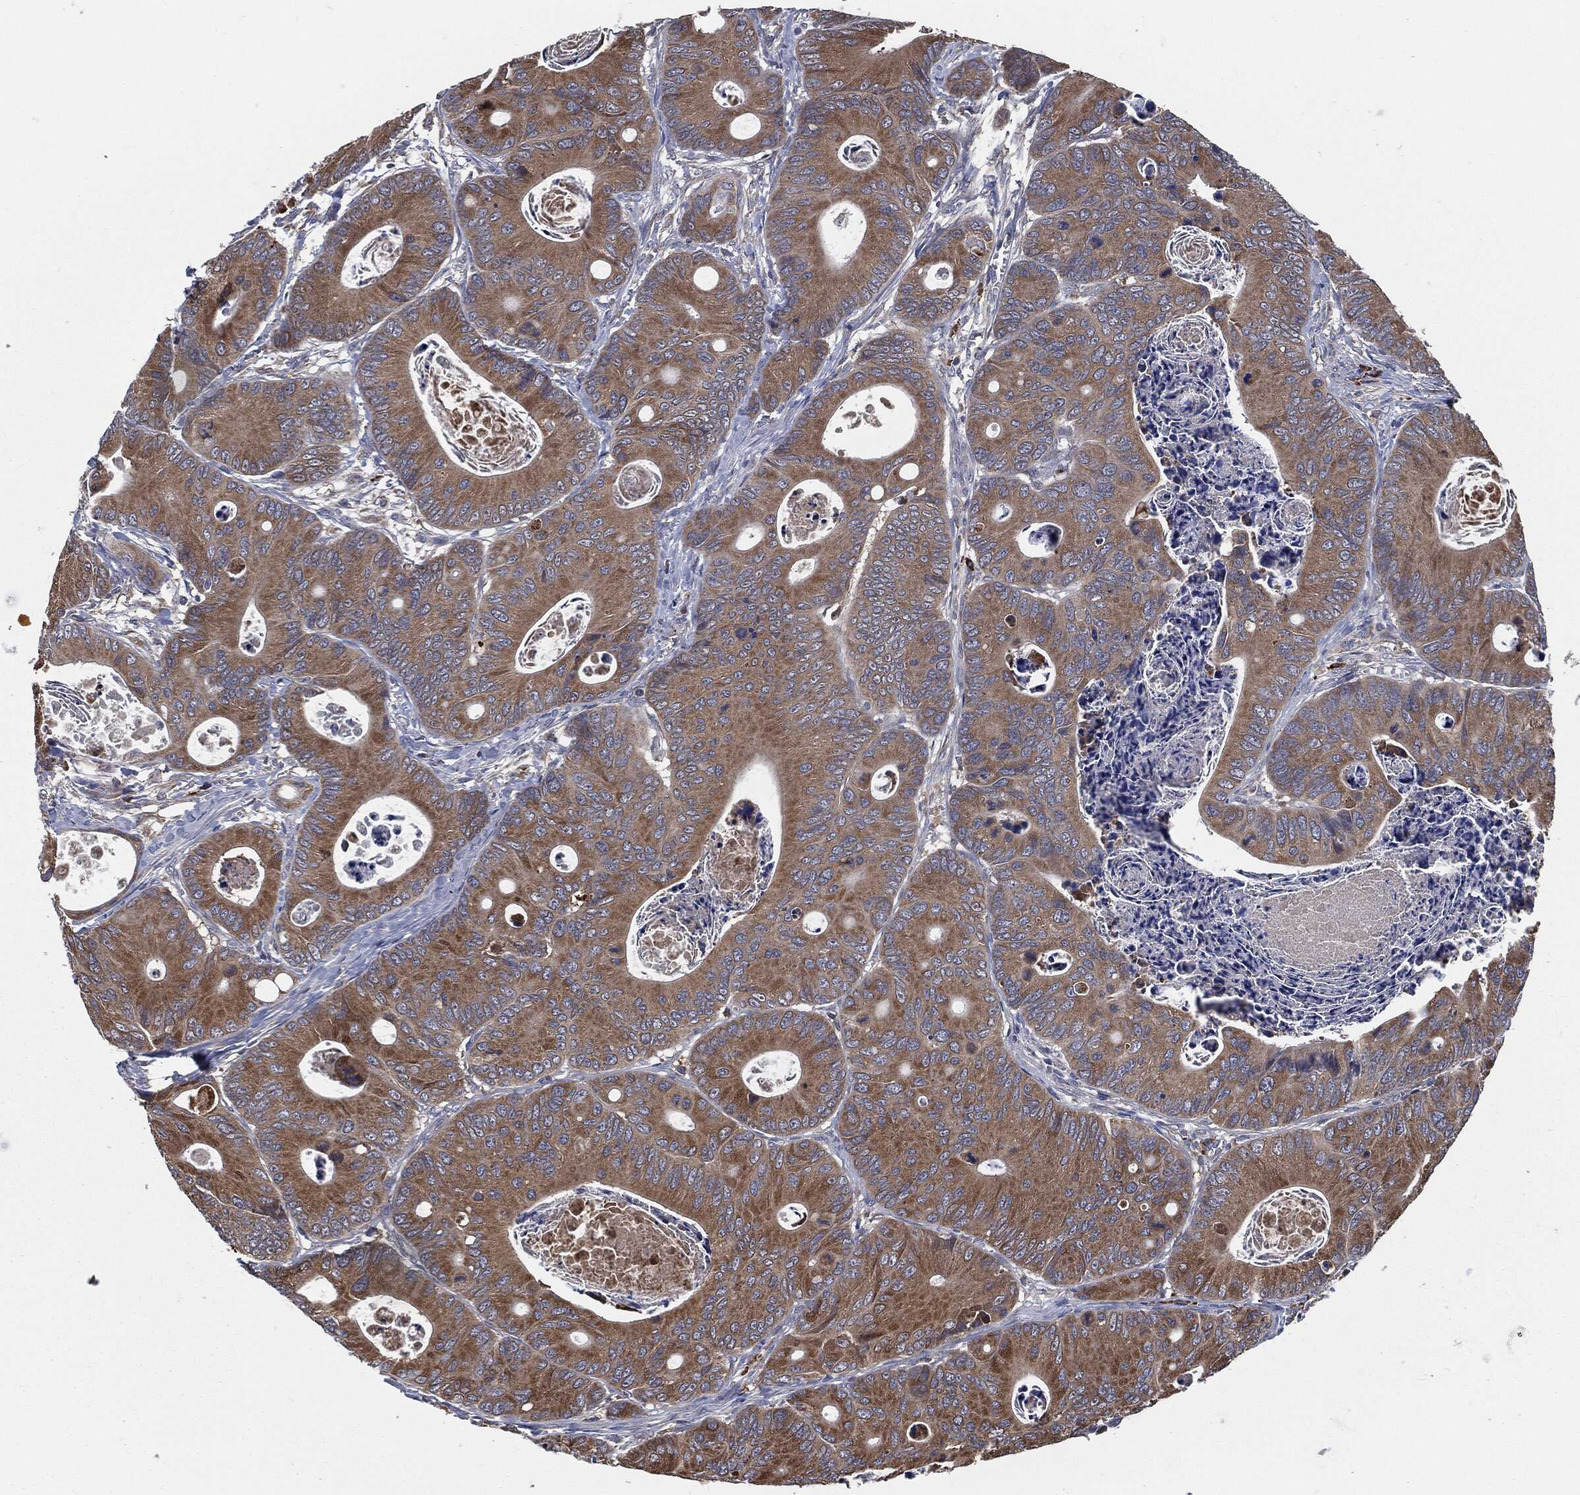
{"staining": {"intensity": "moderate", "quantity": ">75%", "location": "cytoplasmic/membranous"}, "tissue": "colorectal cancer", "cell_type": "Tumor cells", "image_type": "cancer", "snomed": [{"axis": "morphology", "description": "Adenocarcinoma, NOS"}, {"axis": "topography", "description": "Colon"}], "caption": "An immunohistochemistry photomicrograph of neoplastic tissue is shown. Protein staining in brown labels moderate cytoplasmic/membranous positivity in colorectal cancer (adenocarcinoma) within tumor cells. (IHC, brightfield microscopy, high magnification).", "gene": "PRDX4", "patient": {"sex": "female", "age": 78}}